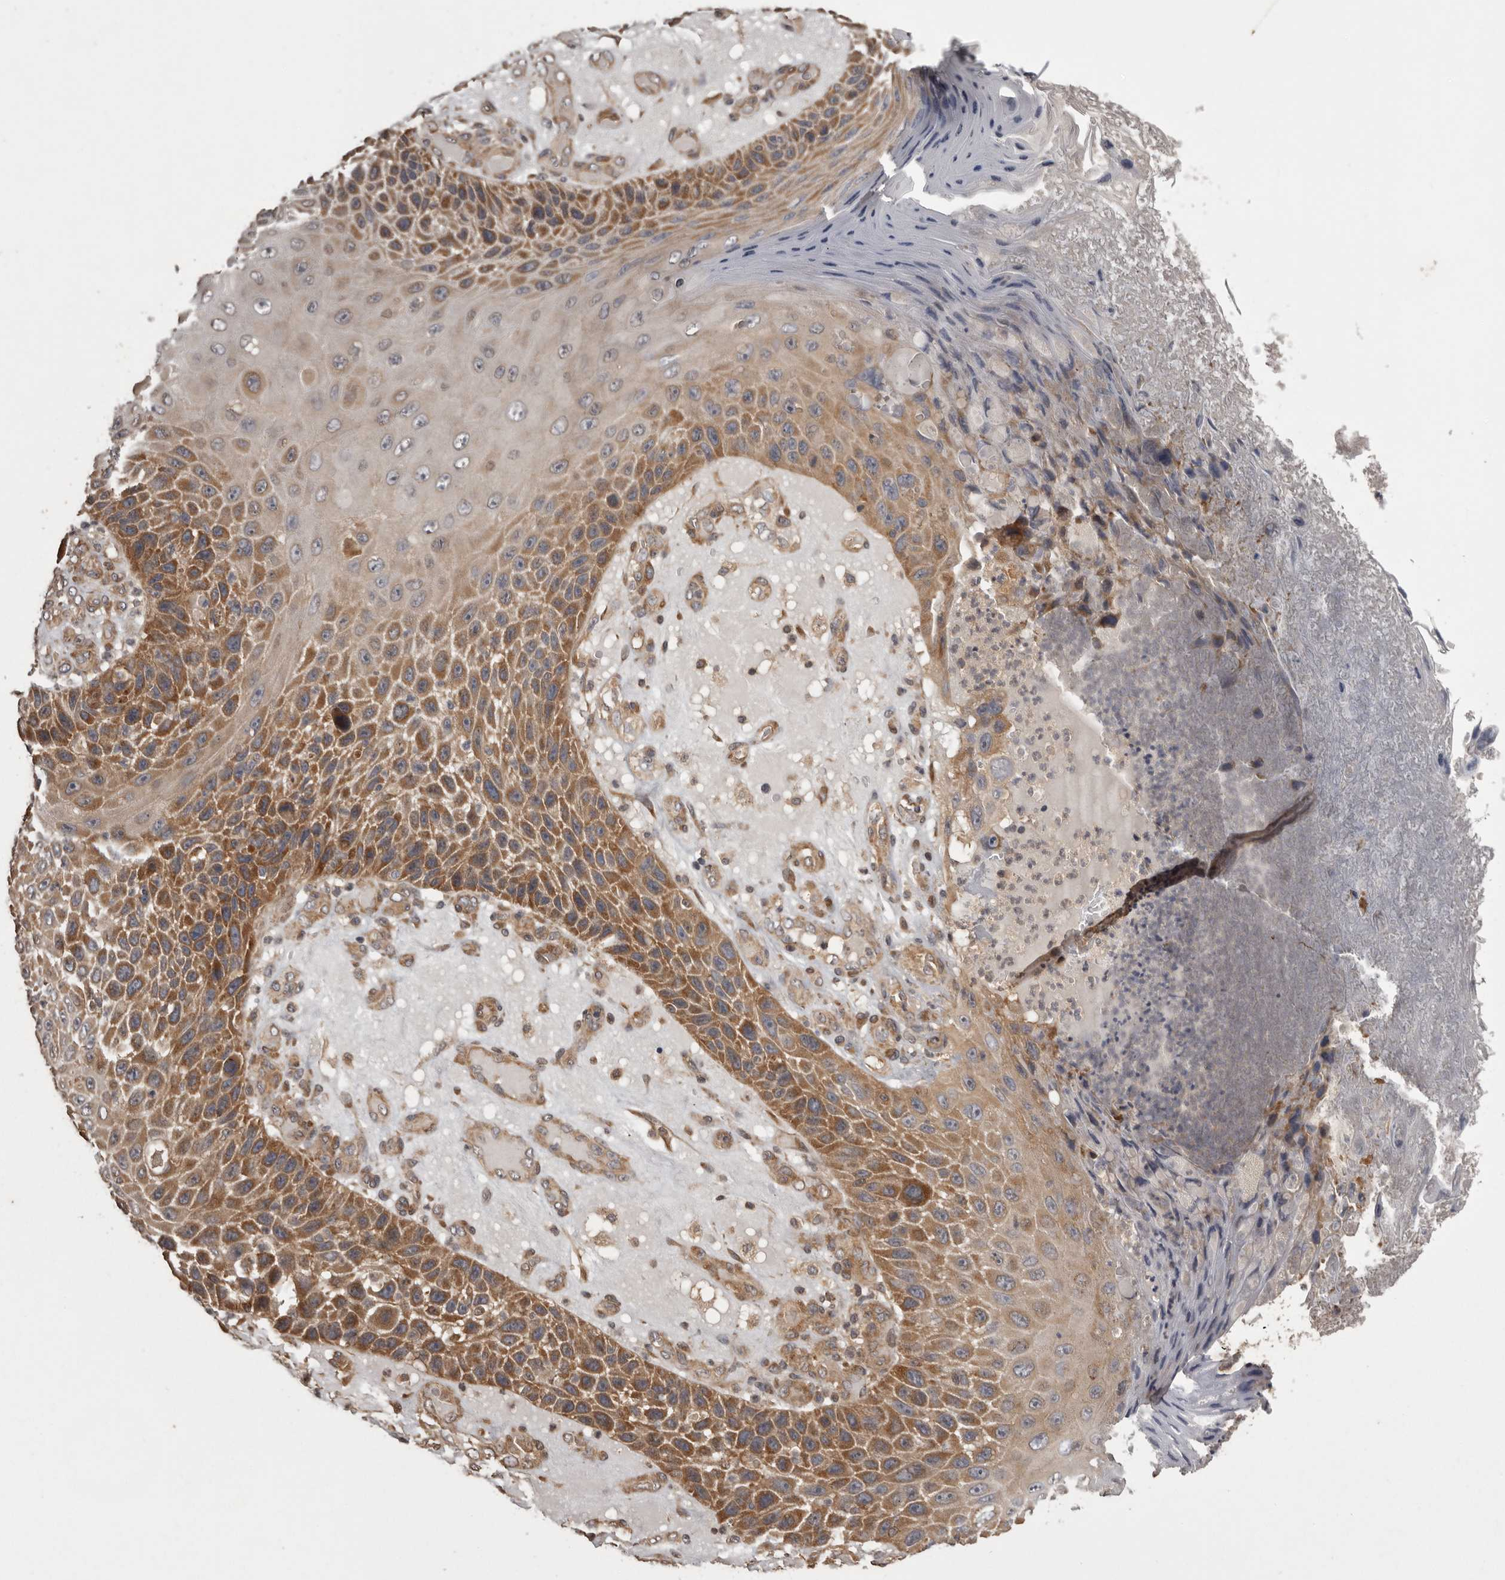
{"staining": {"intensity": "moderate", "quantity": ">75%", "location": "cytoplasmic/membranous"}, "tissue": "skin cancer", "cell_type": "Tumor cells", "image_type": "cancer", "snomed": [{"axis": "morphology", "description": "Squamous cell carcinoma, NOS"}, {"axis": "topography", "description": "Skin"}], "caption": "Protein positivity by immunohistochemistry (IHC) shows moderate cytoplasmic/membranous expression in approximately >75% of tumor cells in skin squamous cell carcinoma. (Stains: DAB (3,3'-diaminobenzidine) in brown, nuclei in blue, Microscopy: brightfield microscopy at high magnification).", "gene": "DARS1", "patient": {"sex": "female", "age": 88}}